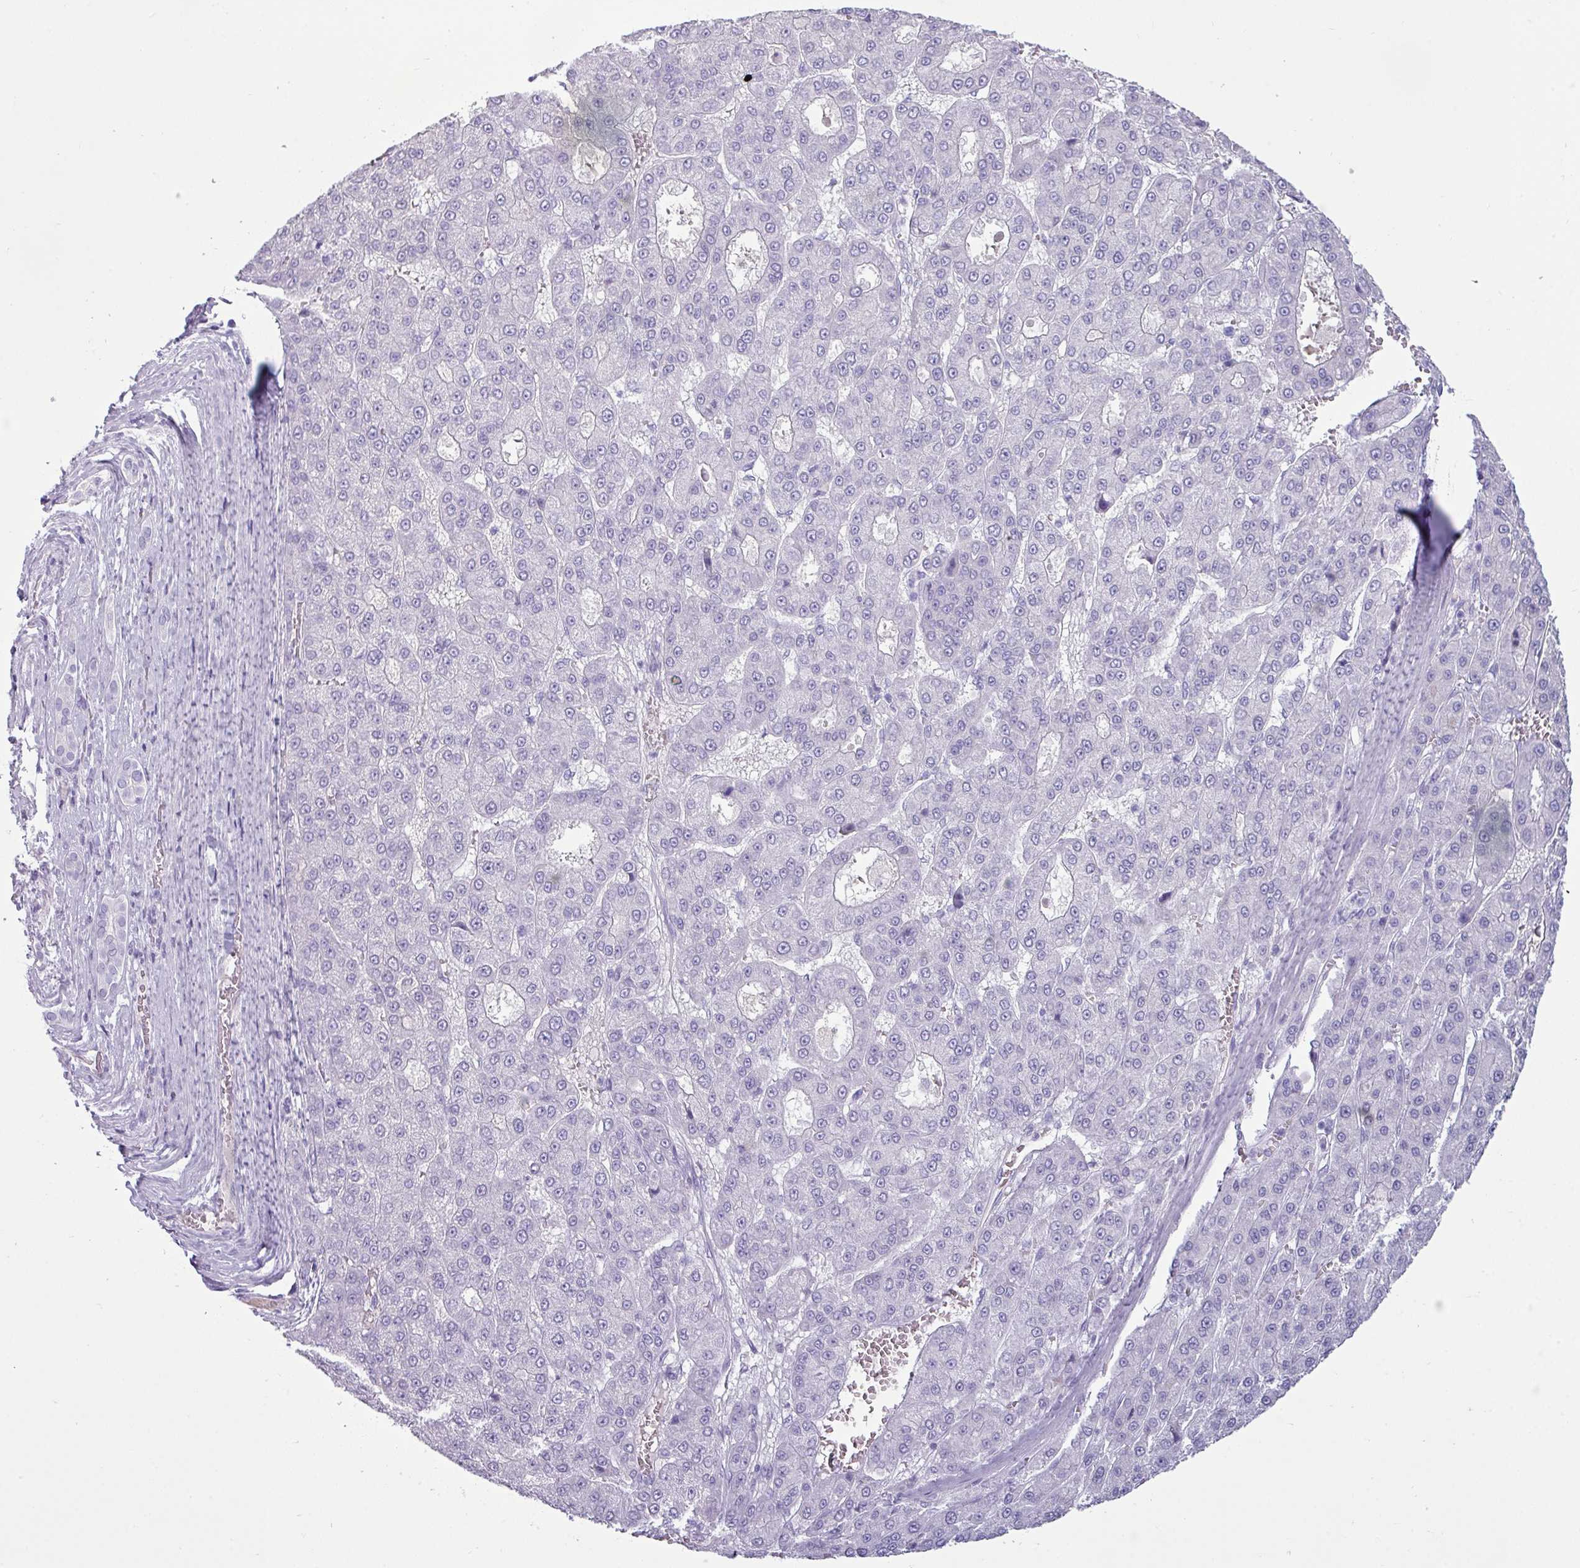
{"staining": {"intensity": "negative", "quantity": "none", "location": "none"}, "tissue": "liver cancer", "cell_type": "Tumor cells", "image_type": "cancer", "snomed": [{"axis": "morphology", "description": "Carcinoma, Hepatocellular, NOS"}, {"axis": "topography", "description": "Liver"}], "caption": "This is a image of IHC staining of liver cancer (hepatocellular carcinoma), which shows no expression in tumor cells.", "gene": "VCX2", "patient": {"sex": "male", "age": 70}}